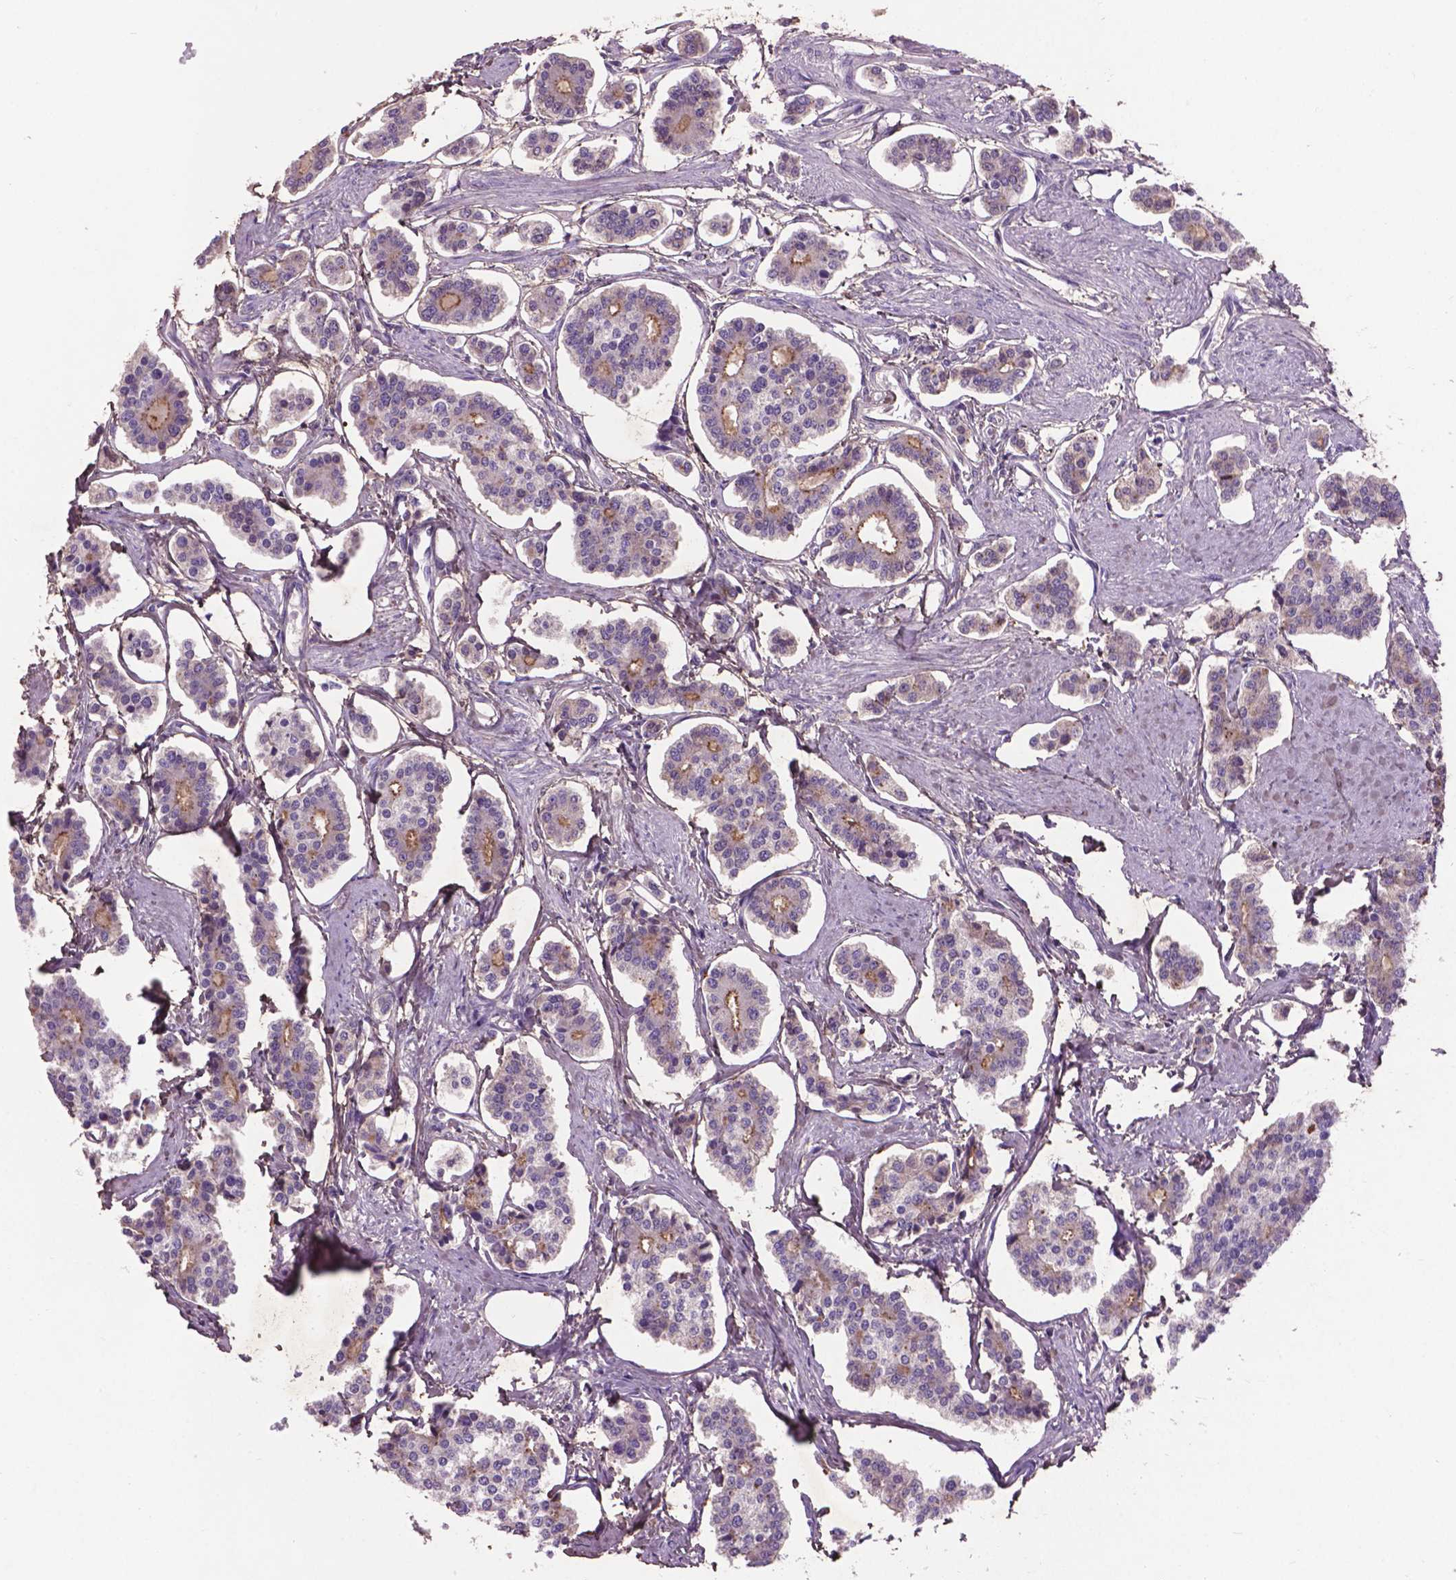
{"staining": {"intensity": "moderate", "quantity": "<25%", "location": "cytoplasmic/membranous"}, "tissue": "carcinoid", "cell_type": "Tumor cells", "image_type": "cancer", "snomed": [{"axis": "morphology", "description": "Carcinoid, malignant, NOS"}, {"axis": "topography", "description": "Small intestine"}], "caption": "A high-resolution image shows immunohistochemistry (IHC) staining of carcinoid (malignant), which demonstrates moderate cytoplasmic/membranous expression in approximately <25% of tumor cells.", "gene": "SOX17", "patient": {"sex": "female", "age": 65}}